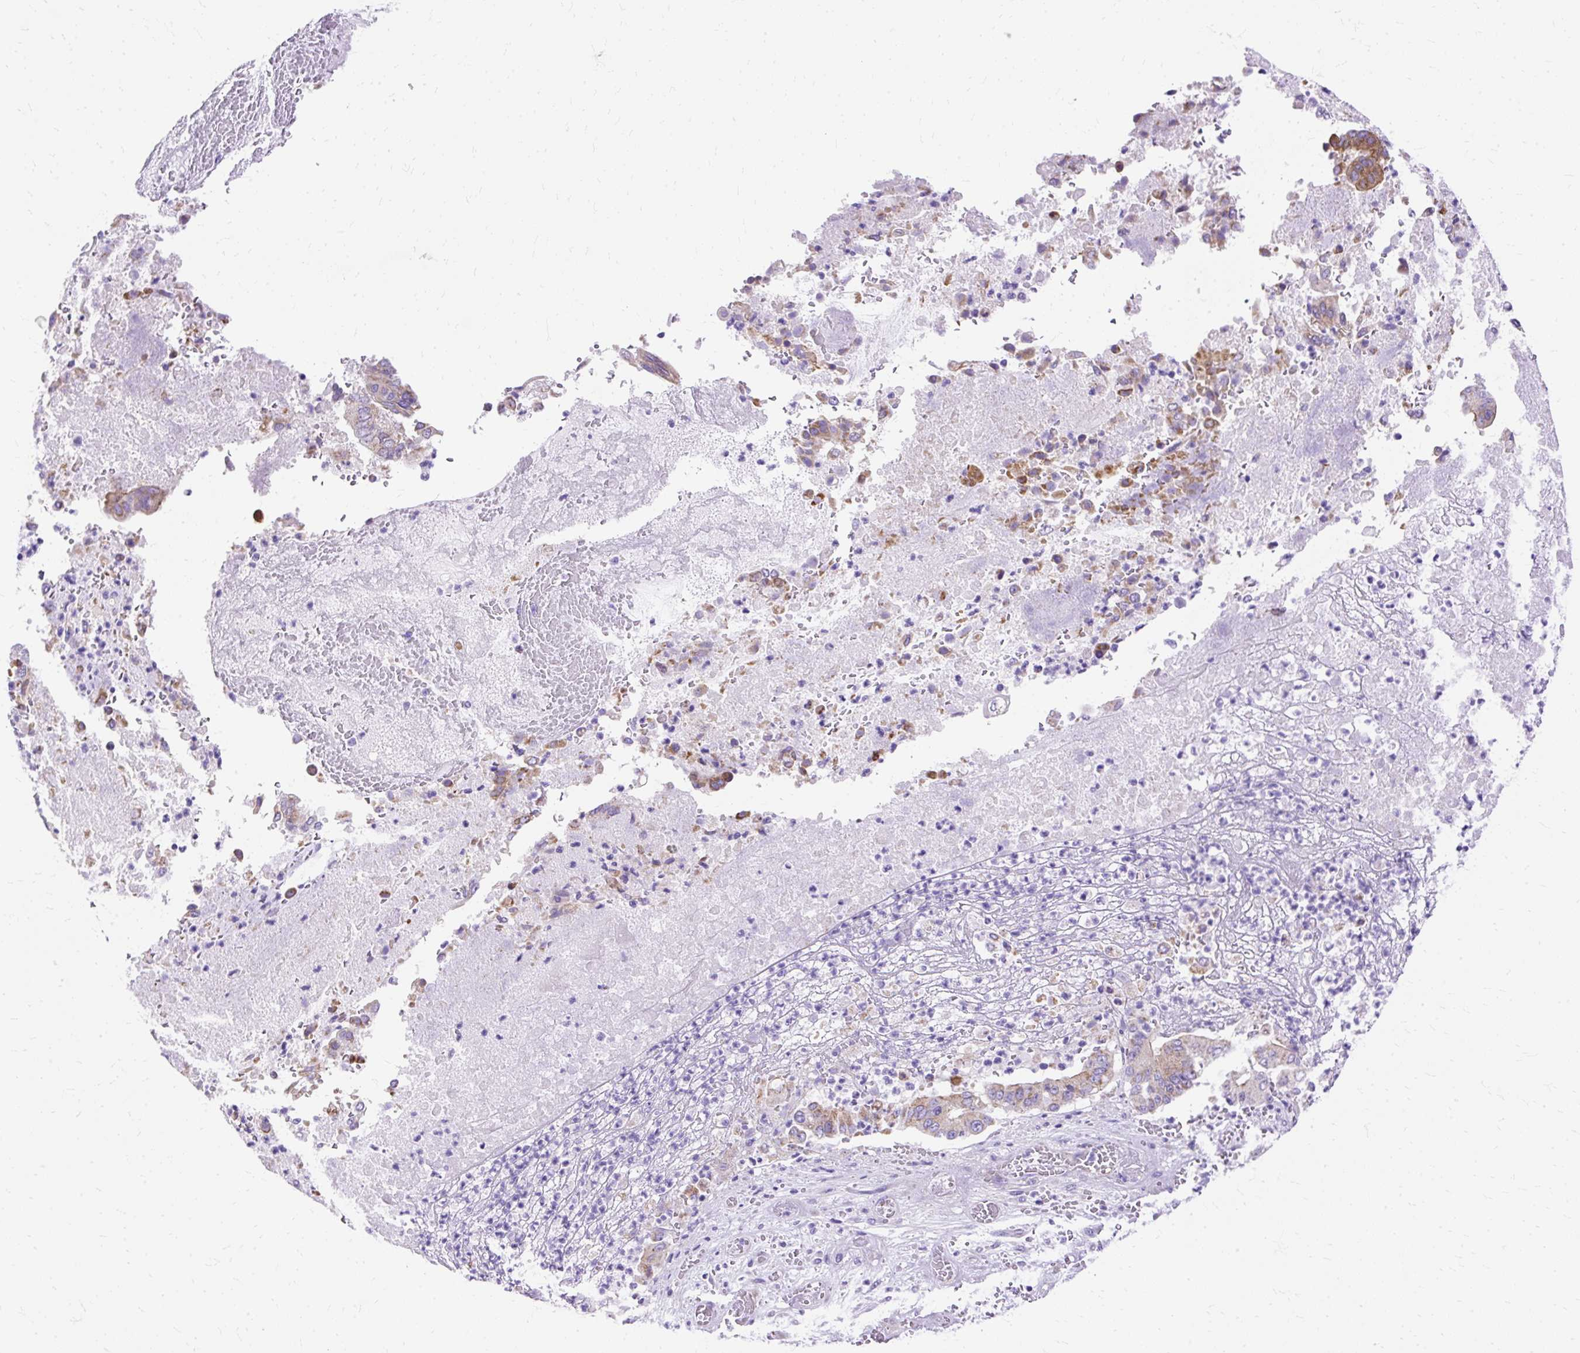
{"staining": {"intensity": "weak", "quantity": "<25%", "location": "cytoplasmic/membranous"}, "tissue": "pancreatic cancer", "cell_type": "Tumor cells", "image_type": "cancer", "snomed": [{"axis": "morphology", "description": "Adenocarcinoma, NOS"}, {"axis": "topography", "description": "Pancreas"}], "caption": "High power microscopy micrograph of an immunohistochemistry (IHC) image of pancreatic adenocarcinoma, revealing no significant staining in tumor cells.", "gene": "MYO6", "patient": {"sex": "female", "age": 77}}